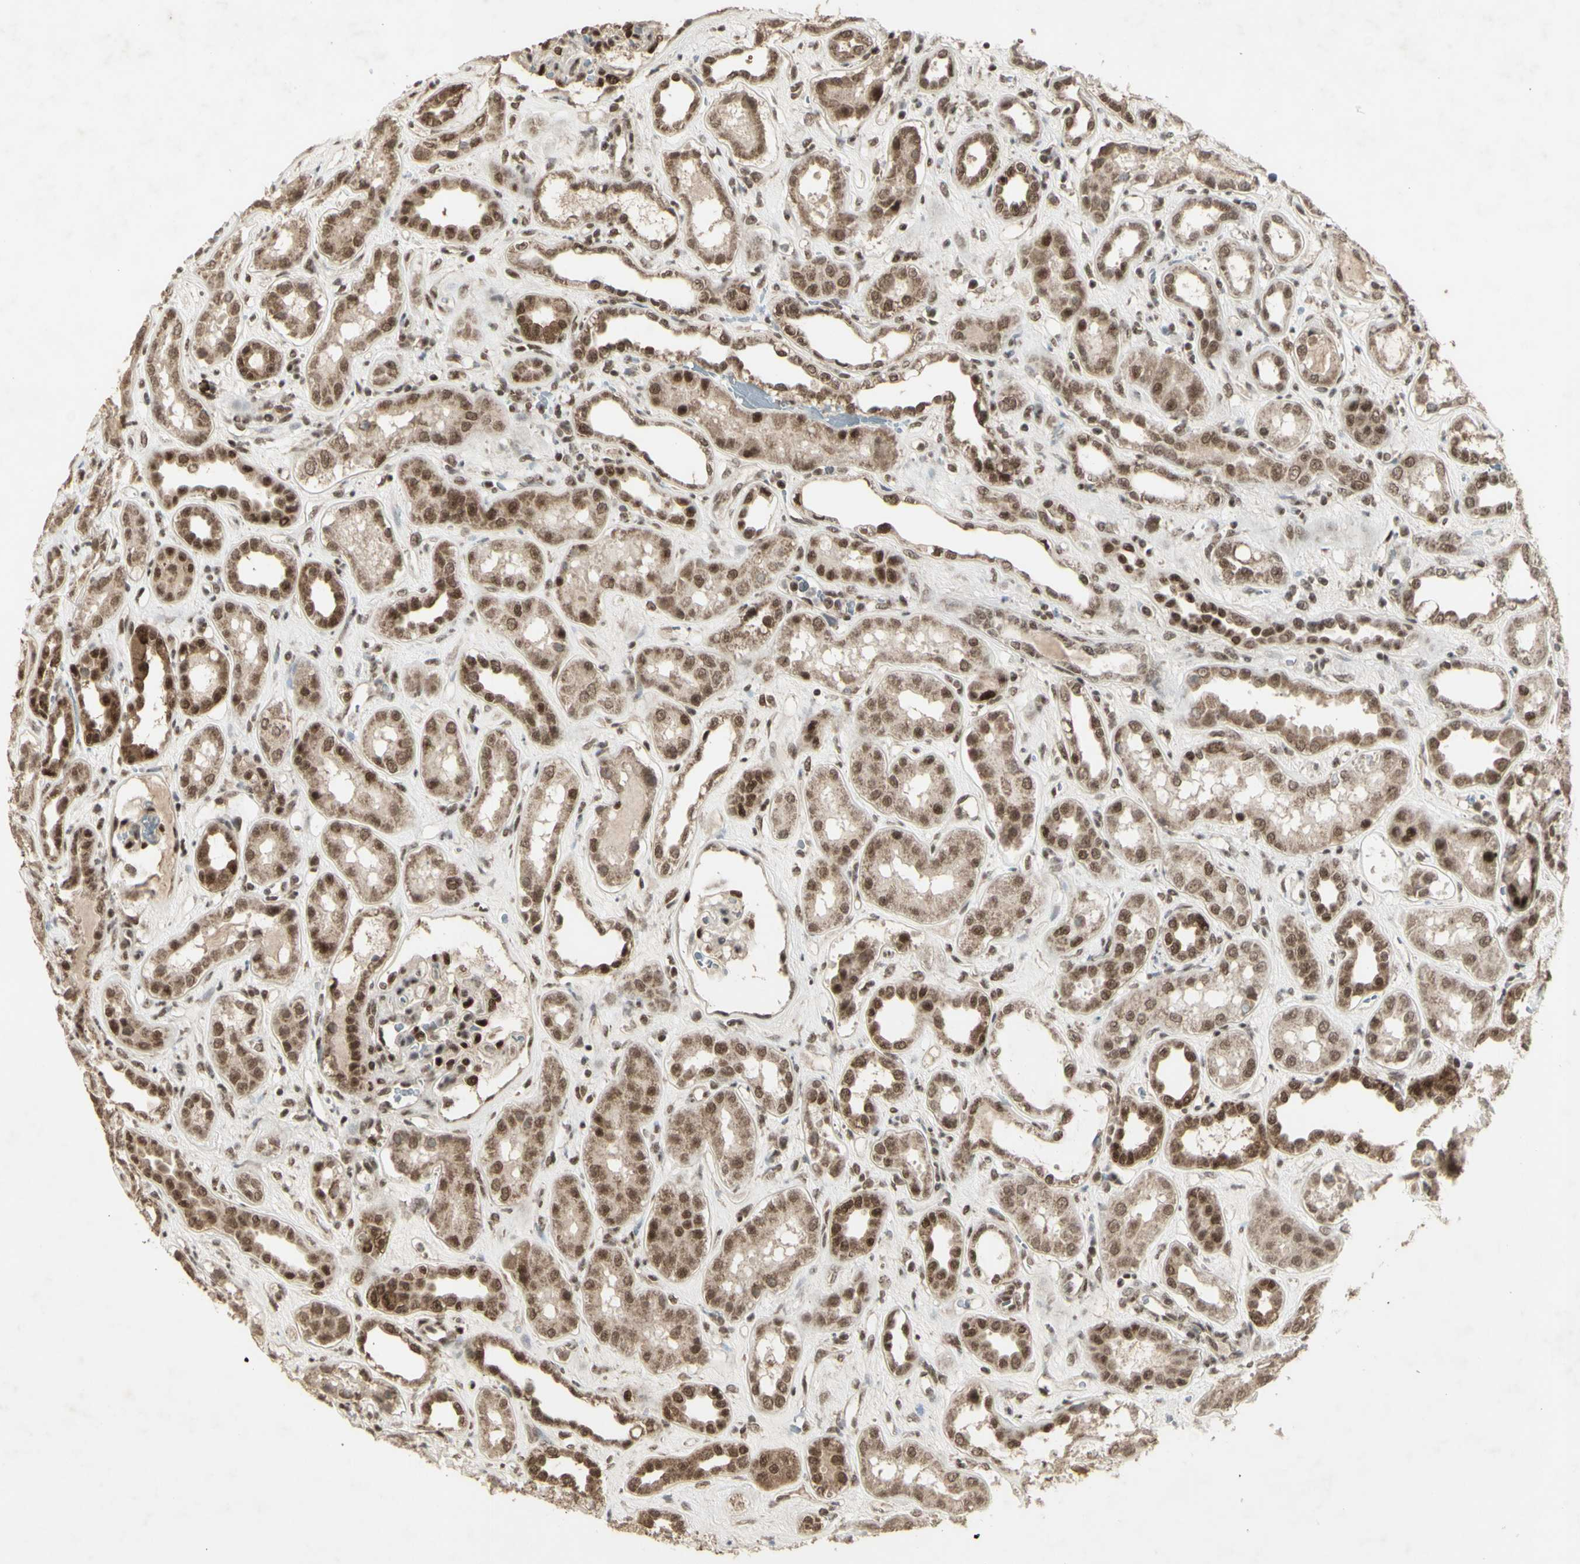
{"staining": {"intensity": "moderate", "quantity": "25%-75%", "location": "nuclear"}, "tissue": "kidney", "cell_type": "Cells in glomeruli", "image_type": "normal", "snomed": [{"axis": "morphology", "description": "Normal tissue, NOS"}, {"axis": "topography", "description": "Kidney"}], "caption": "Immunohistochemistry image of normal kidney stained for a protein (brown), which displays medium levels of moderate nuclear staining in about 25%-75% of cells in glomeruli.", "gene": "CCNT1", "patient": {"sex": "male", "age": 59}}